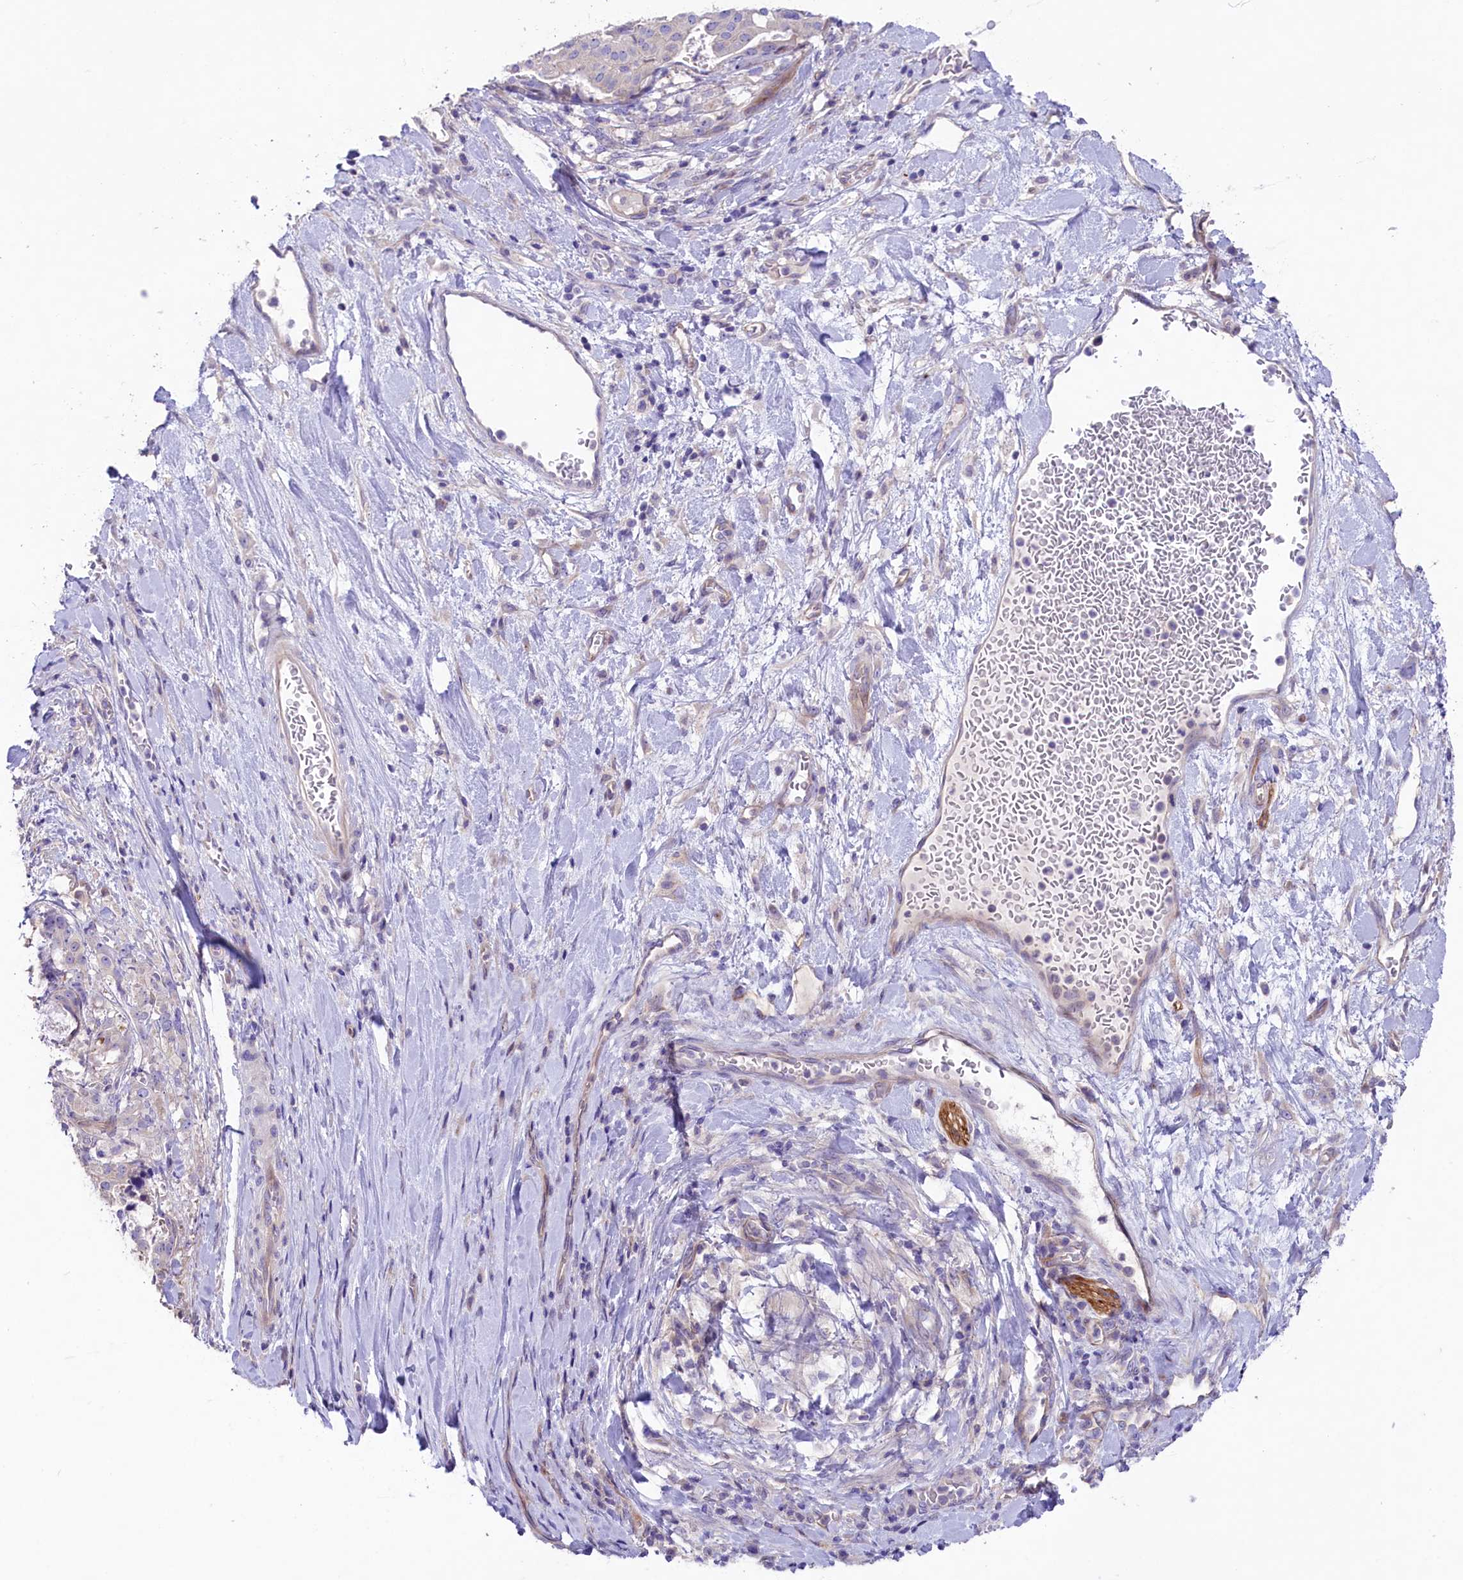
{"staining": {"intensity": "negative", "quantity": "none", "location": "none"}, "tissue": "stomach cancer", "cell_type": "Tumor cells", "image_type": "cancer", "snomed": [{"axis": "morphology", "description": "Adenocarcinoma, NOS"}, {"axis": "topography", "description": "Stomach"}], "caption": "There is no significant positivity in tumor cells of stomach adenocarcinoma.", "gene": "CD99L2", "patient": {"sex": "male", "age": 48}}